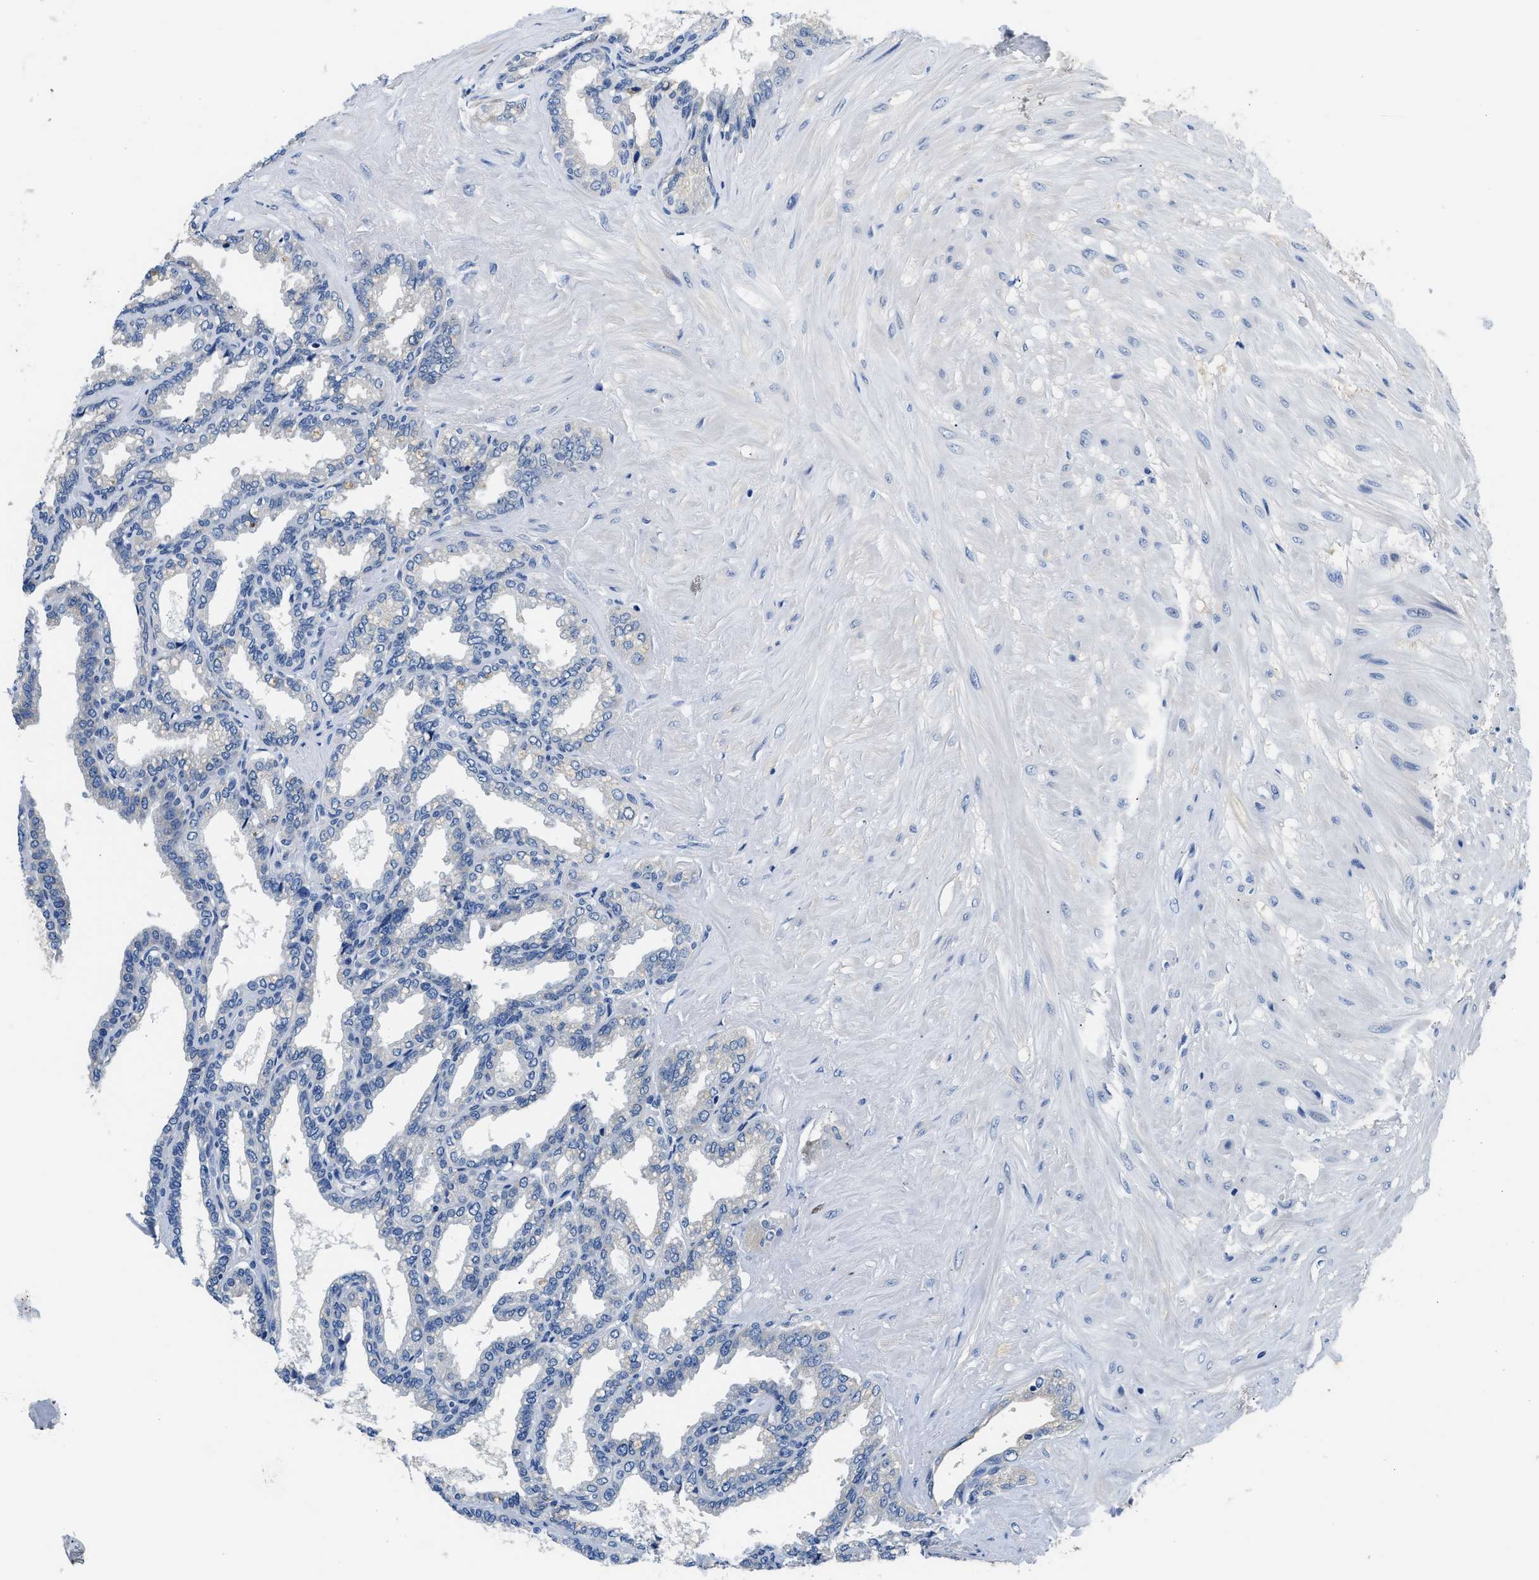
{"staining": {"intensity": "moderate", "quantity": "<25%", "location": "cytoplasmic/membranous"}, "tissue": "seminal vesicle", "cell_type": "Glandular cells", "image_type": "normal", "snomed": [{"axis": "morphology", "description": "Normal tissue, NOS"}, {"axis": "topography", "description": "Seminal veicle"}], "caption": "A photomicrograph showing moderate cytoplasmic/membranous staining in approximately <25% of glandular cells in benign seminal vesicle, as visualized by brown immunohistochemical staining.", "gene": "PCK2", "patient": {"sex": "male", "age": 46}}